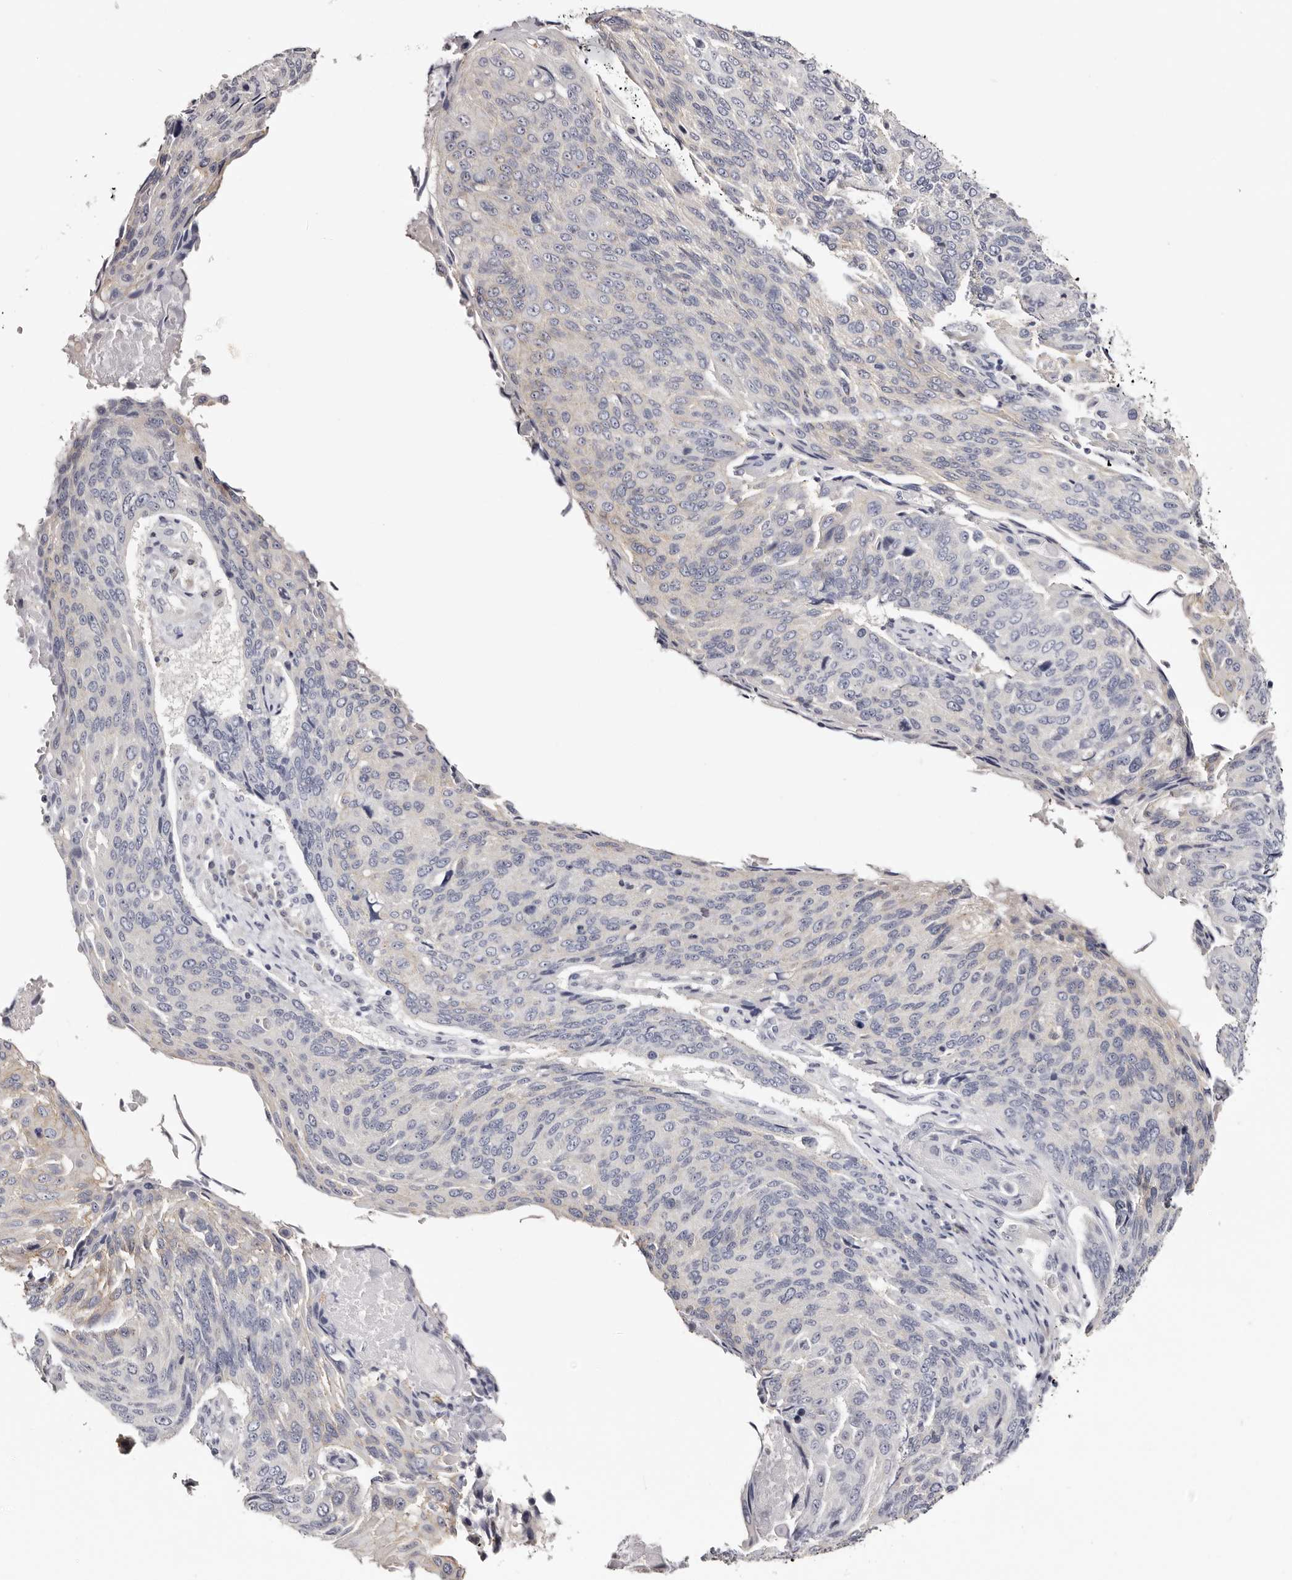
{"staining": {"intensity": "negative", "quantity": "none", "location": "none"}, "tissue": "lung cancer", "cell_type": "Tumor cells", "image_type": "cancer", "snomed": [{"axis": "morphology", "description": "Squamous cell carcinoma, NOS"}, {"axis": "topography", "description": "Lung"}], "caption": "Protein analysis of lung squamous cell carcinoma reveals no significant expression in tumor cells.", "gene": "ROM1", "patient": {"sex": "male", "age": 66}}